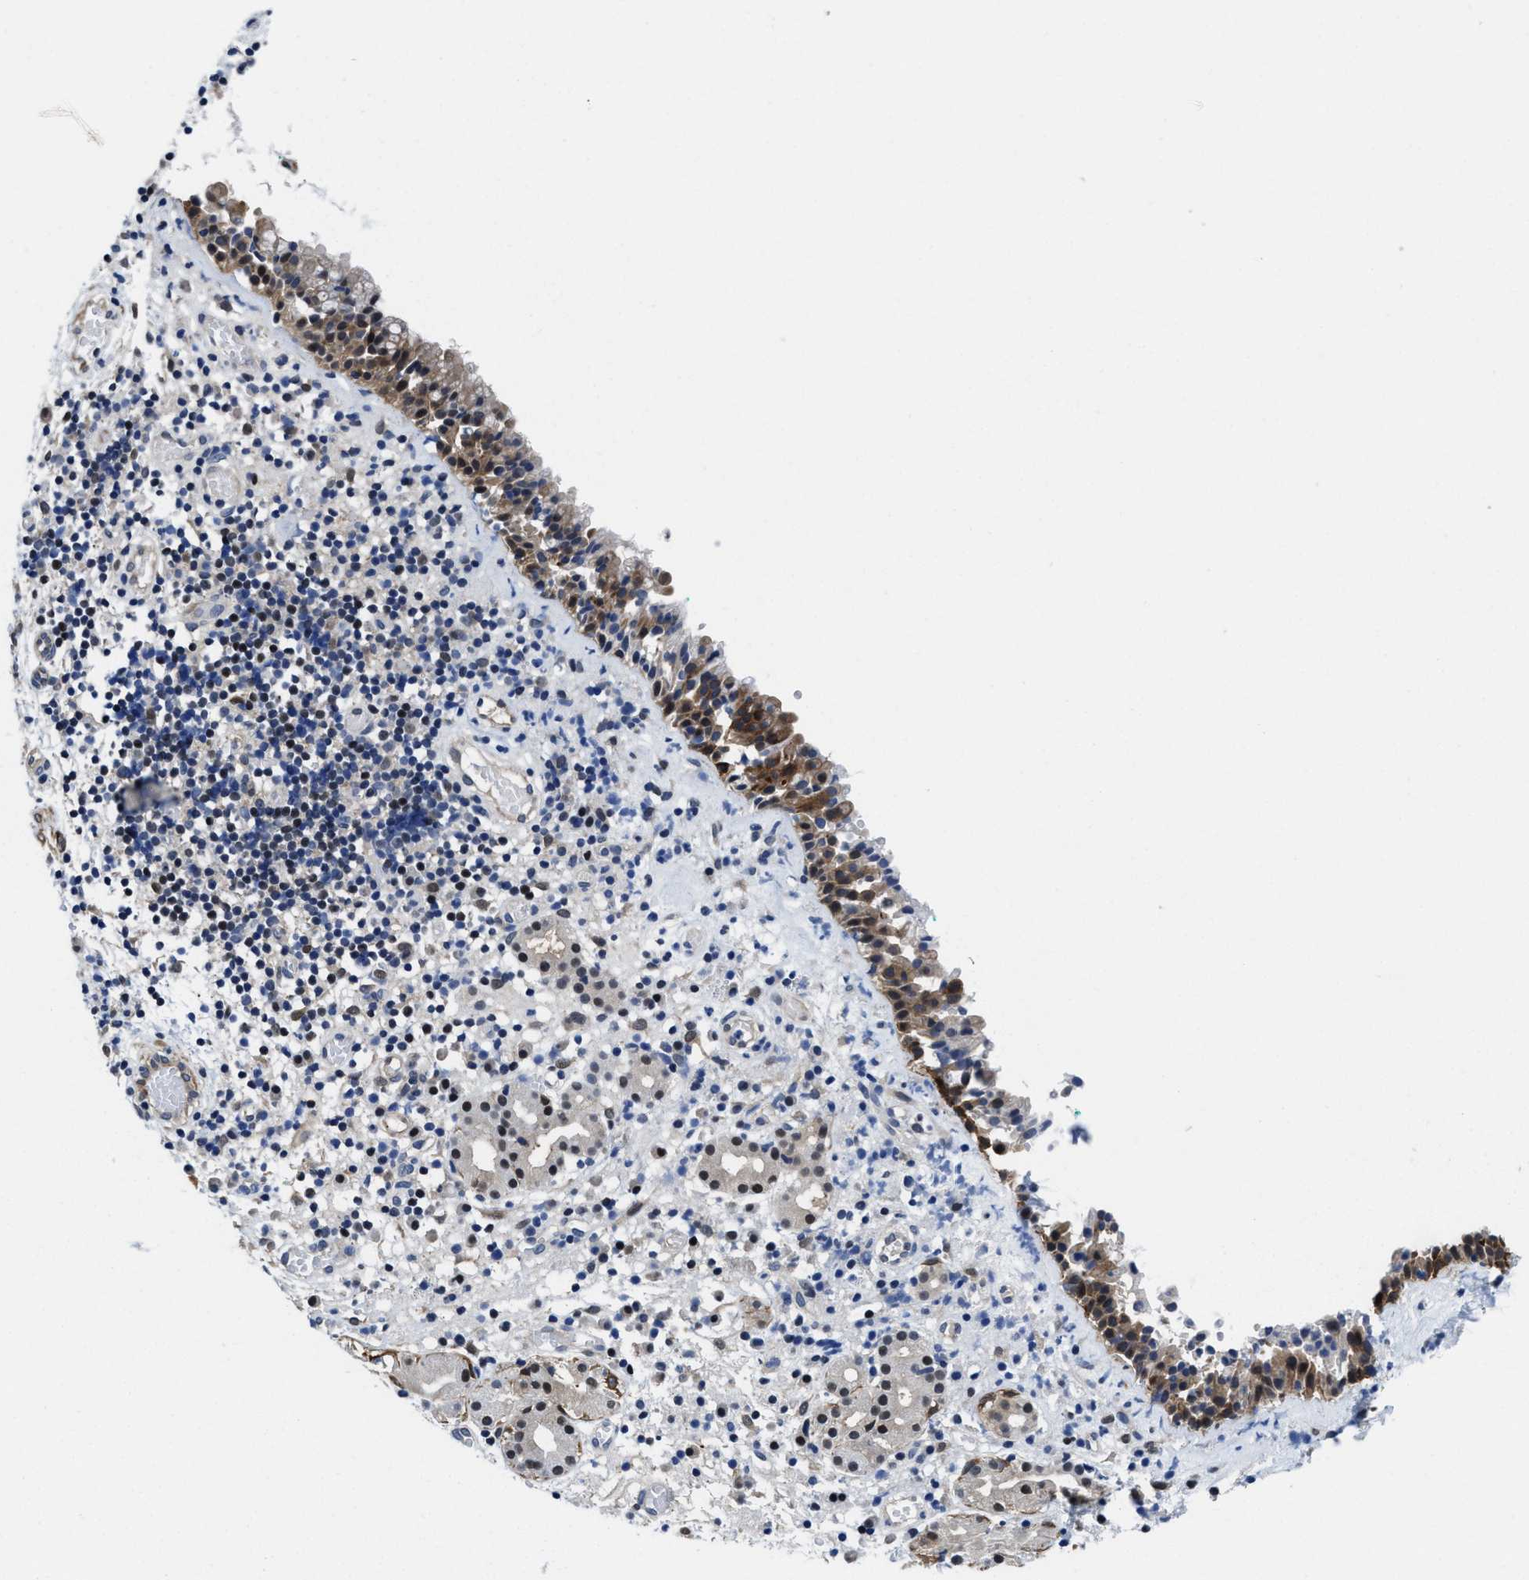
{"staining": {"intensity": "moderate", "quantity": ">75%", "location": "cytoplasmic/membranous"}, "tissue": "nasopharynx", "cell_type": "Respiratory epithelial cells", "image_type": "normal", "snomed": [{"axis": "morphology", "description": "Normal tissue, NOS"}, {"axis": "morphology", "description": "Basal cell carcinoma"}, {"axis": "topography", "description": "Cartilage tissue"}, {"axis": "topography", "description": "Nasopharynx"}, {"axis": "topography", "description": "Oral tissue"}], "caption": "Nasopharynx stained with DAB immunohistochemistry (IHC) exhibits medium levels of moderate cytoplasmic/membranous expression in about >75% of respiratory epithelial cells. (Stains: DAB in brown, nuclei in blue, Microscopy: brightfield microscopy at high magnification).", "gene": "KIF12", "patient": {"sex": "female", "age": 77}}